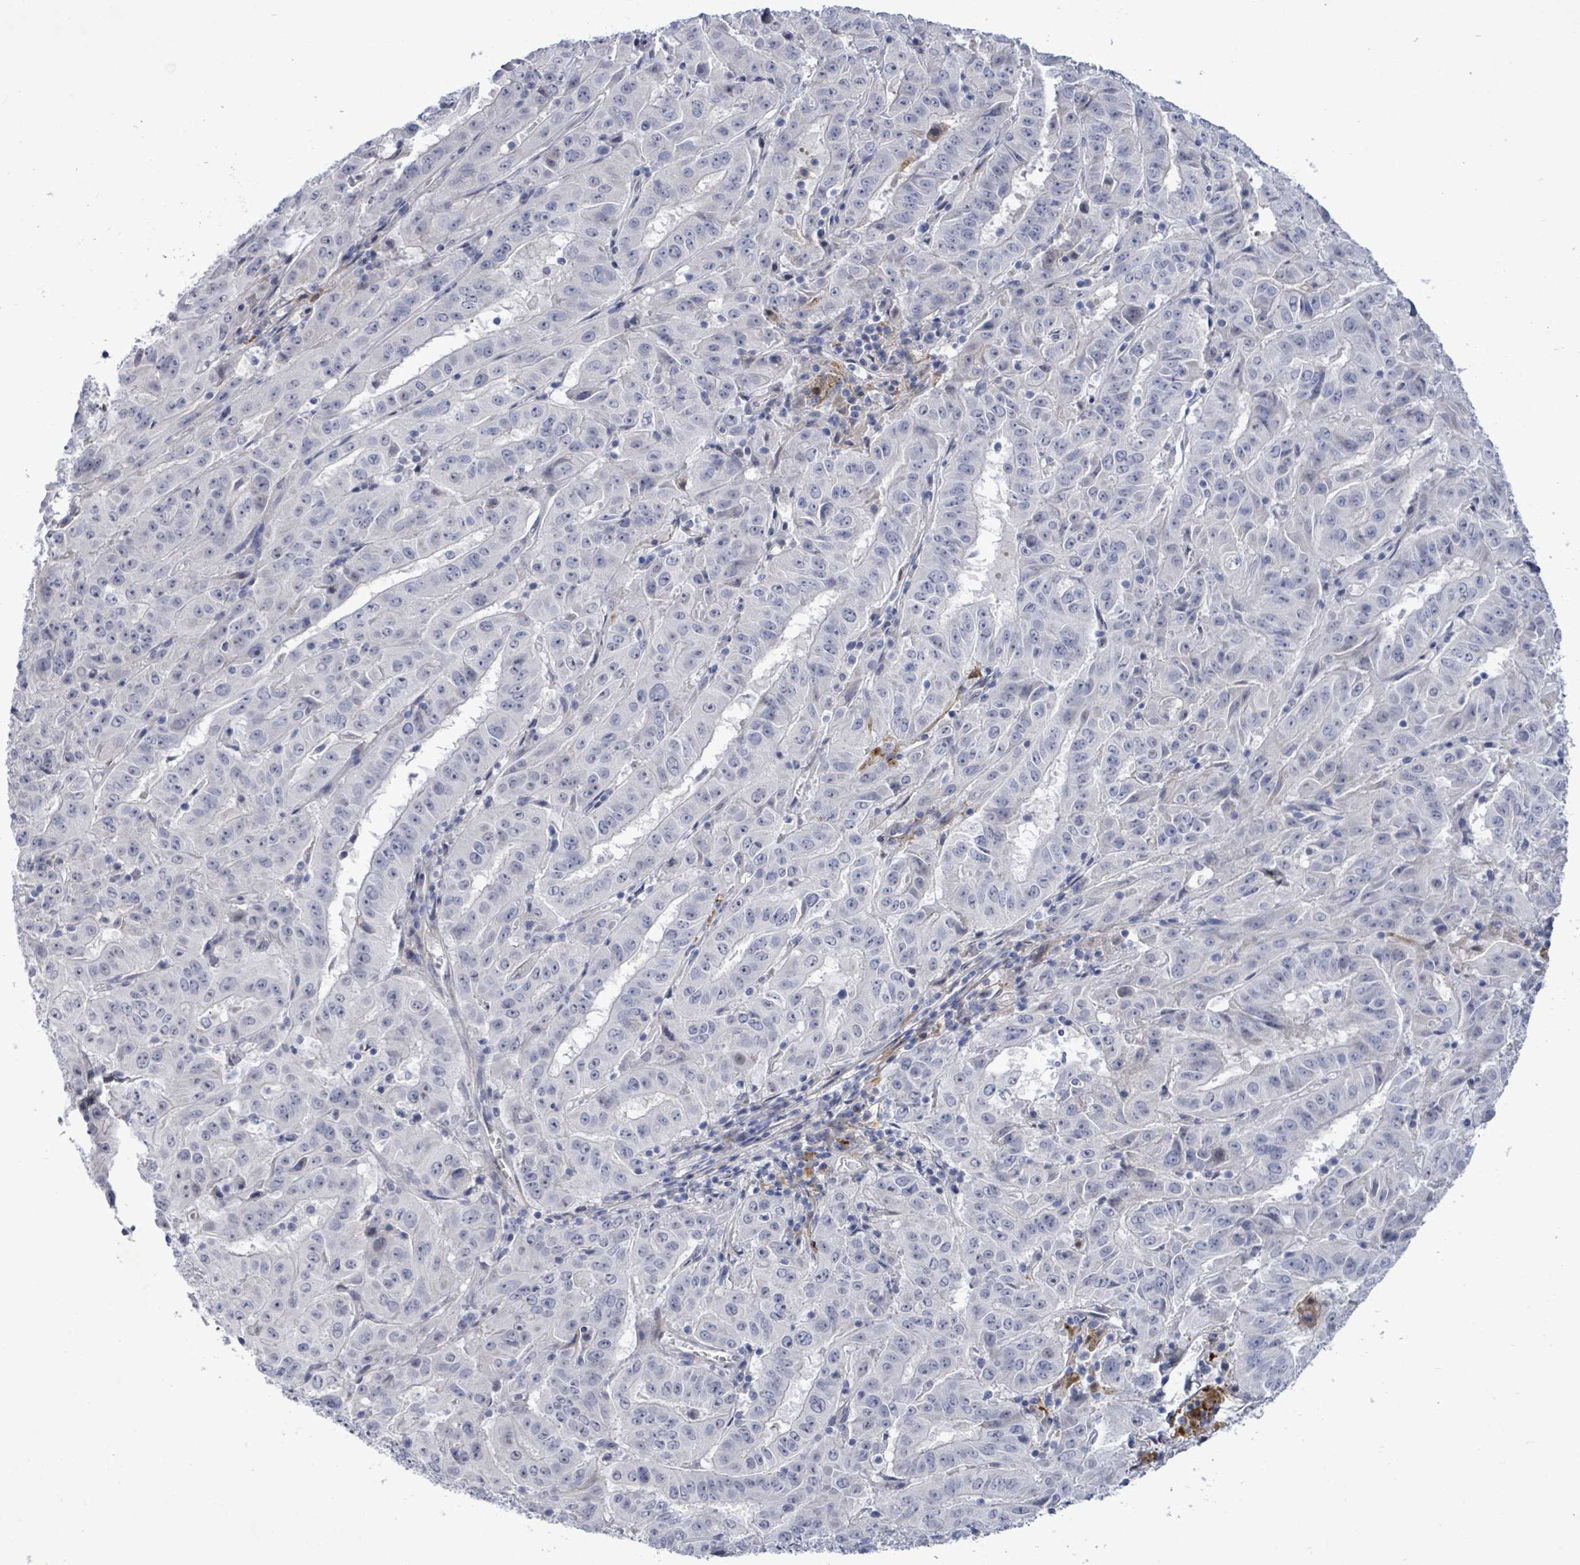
{"staining": {"intensity": "negative", "quantity": "none", "location": "none"}, "tissue": "pancreatic cancer", "cell_type": "Tumor cells", "image_type": "cancer", "snomed": [{"axis": "morphology", "description": "Adenocarcinoma, NOS"}, {"axis": "topography", "description": "Pancreas"}], "caption": "Immunohistochemistry of pancreatic cancer exhibits no staining in tumor cells.", "gene": "CT45A5", "patient": {"sex": "male", "age": 63}}